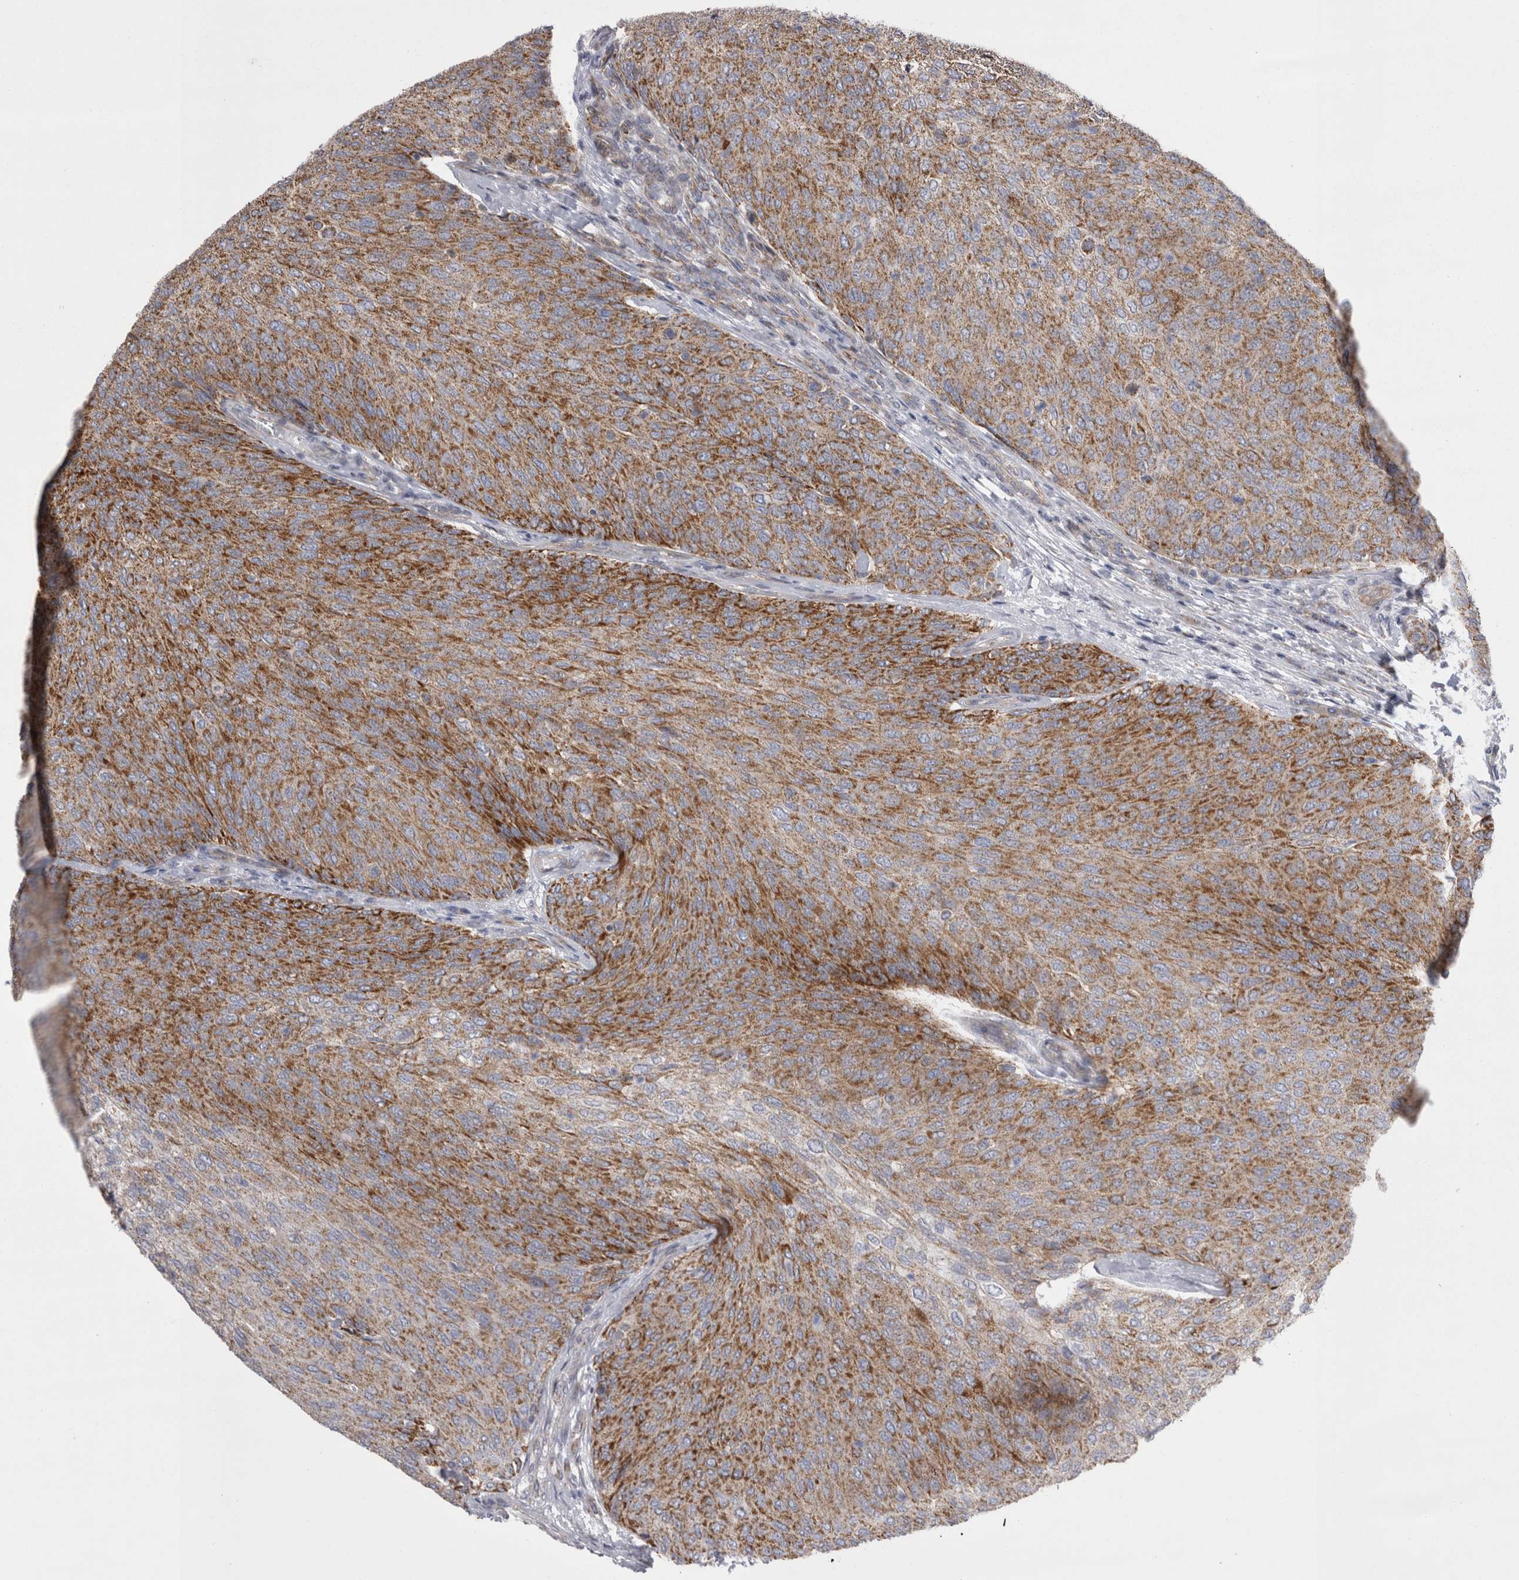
{"staining": {"intensity": "strong", "quantity": ">75%", "location": "cytoplasmic/membranous"}, "tissue": "urothelial cancer", "cell_type": "Tumor cells", "image_type": "cancer", "snomed": [{"axis": "morphology", "description": "Urothelial carcinoma, Low grade"}, {"axis": "topography", "description": "Urinary bladder"}], "caption": "DAB (3,3'-diaminobenzidine) immunohistochemical staining of human low-grade urothelial carcinoma displays strong cytoplasmic/membranous protein staining in about >75% of tumor cells.", "gene": "TSPOAP1", "patient": {"sex": "female", "age": 79}}